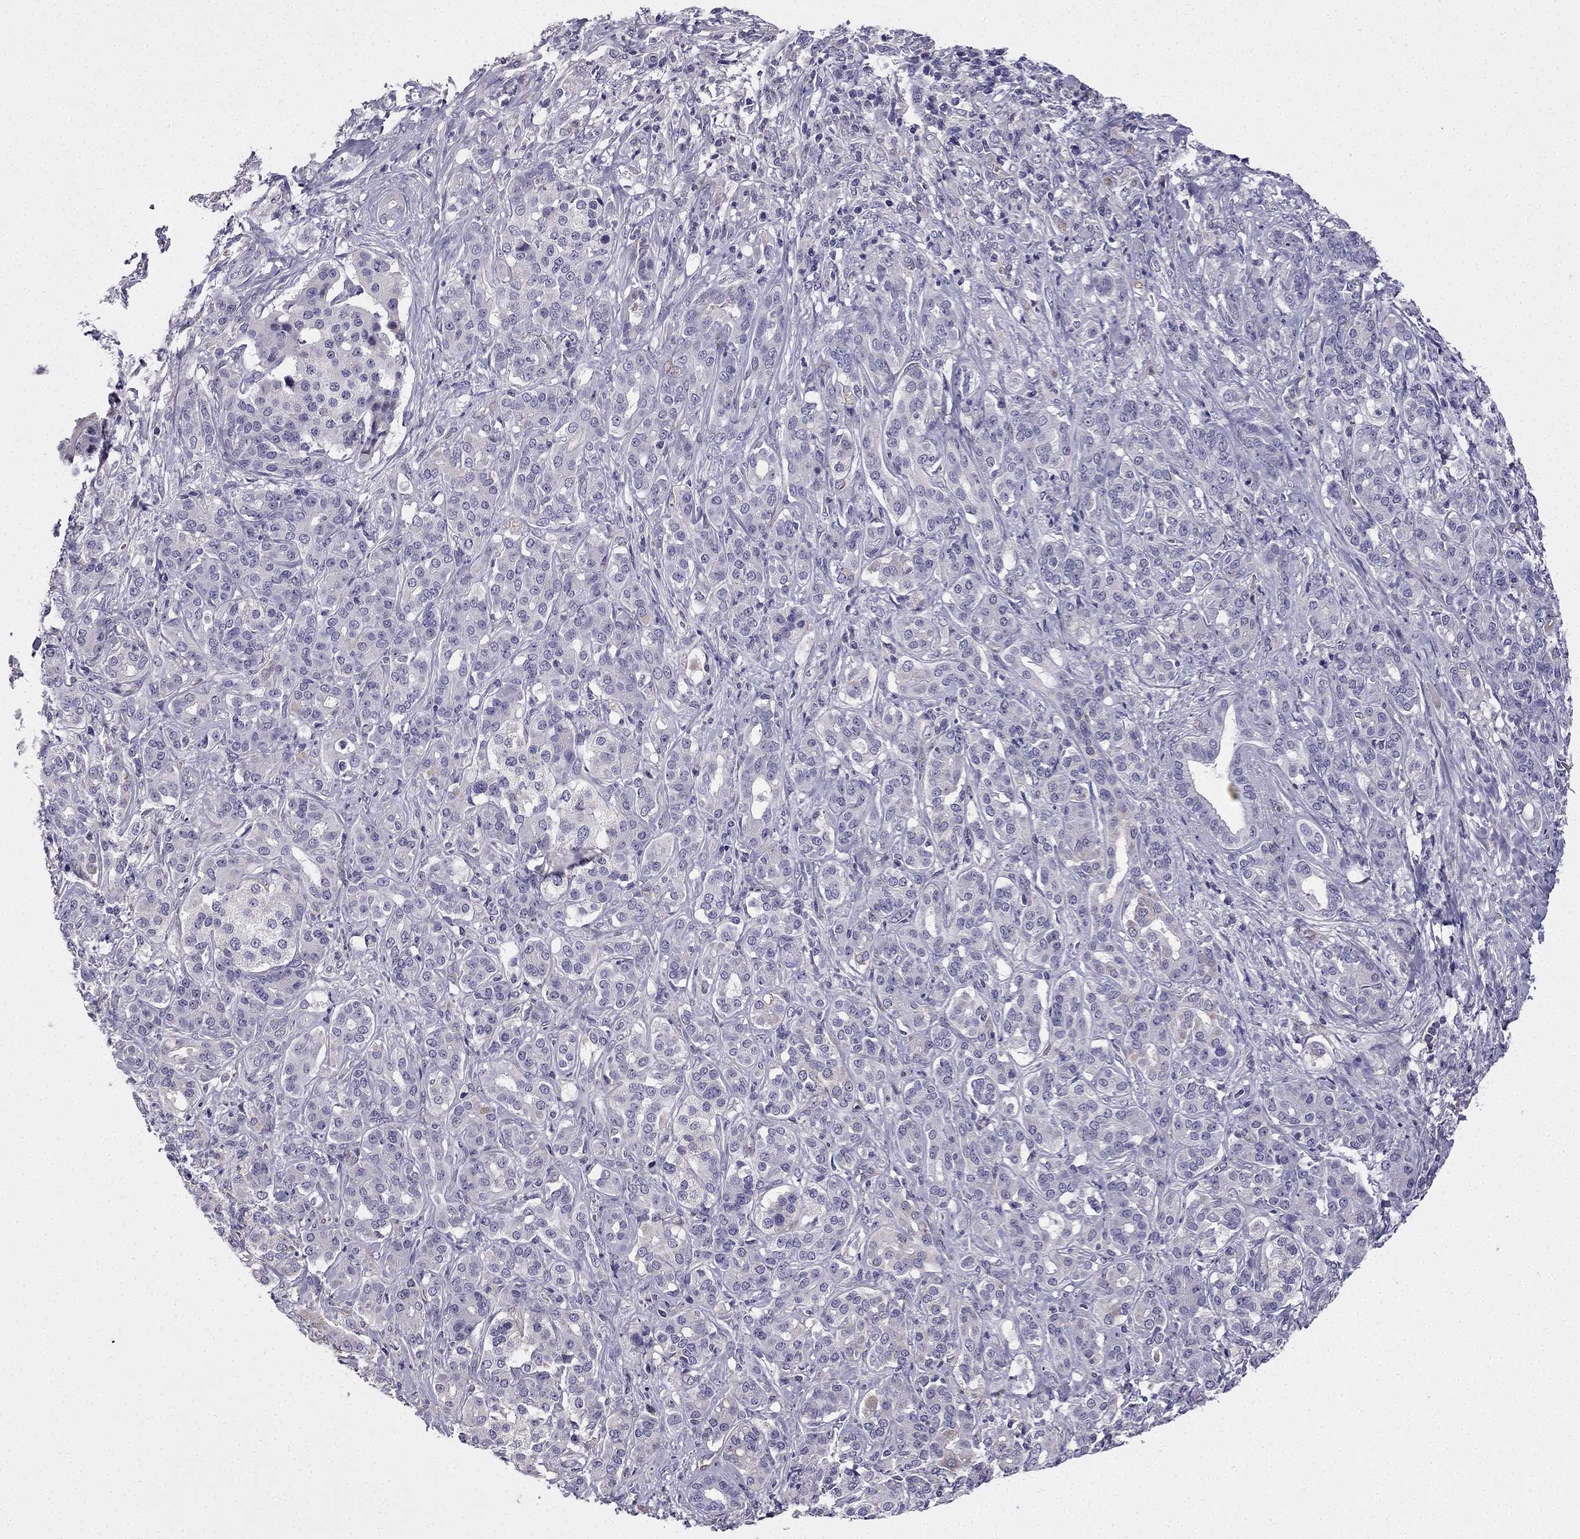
{"staining": {"intensity": "negative", "quantity": "none", "location": "none"}, "tissue": "pancreatic cancer", "cell_type": "Tumor cells", "image_type": "cancer", "snomed": [{"axis": "morphology", "description": "Normal tissue, NOS"}, {"axis": "morphology", "description": "Inflammation, NOS"}, {"axis": "morphology", "description": "Adenocarcinoma, NOS"}, {"axis": "topography", "description": "Pancreas"}], "caption": "The image displays no staining of tumor cells in pancreatic cancer. (Stains: DAB immunohistochemistry with hematoxylin counter stain, Microscopy: brightfield microscopy at high magnification).", "gene": "SLC6A2", "patient": {"sex": "male", "age": 57}}